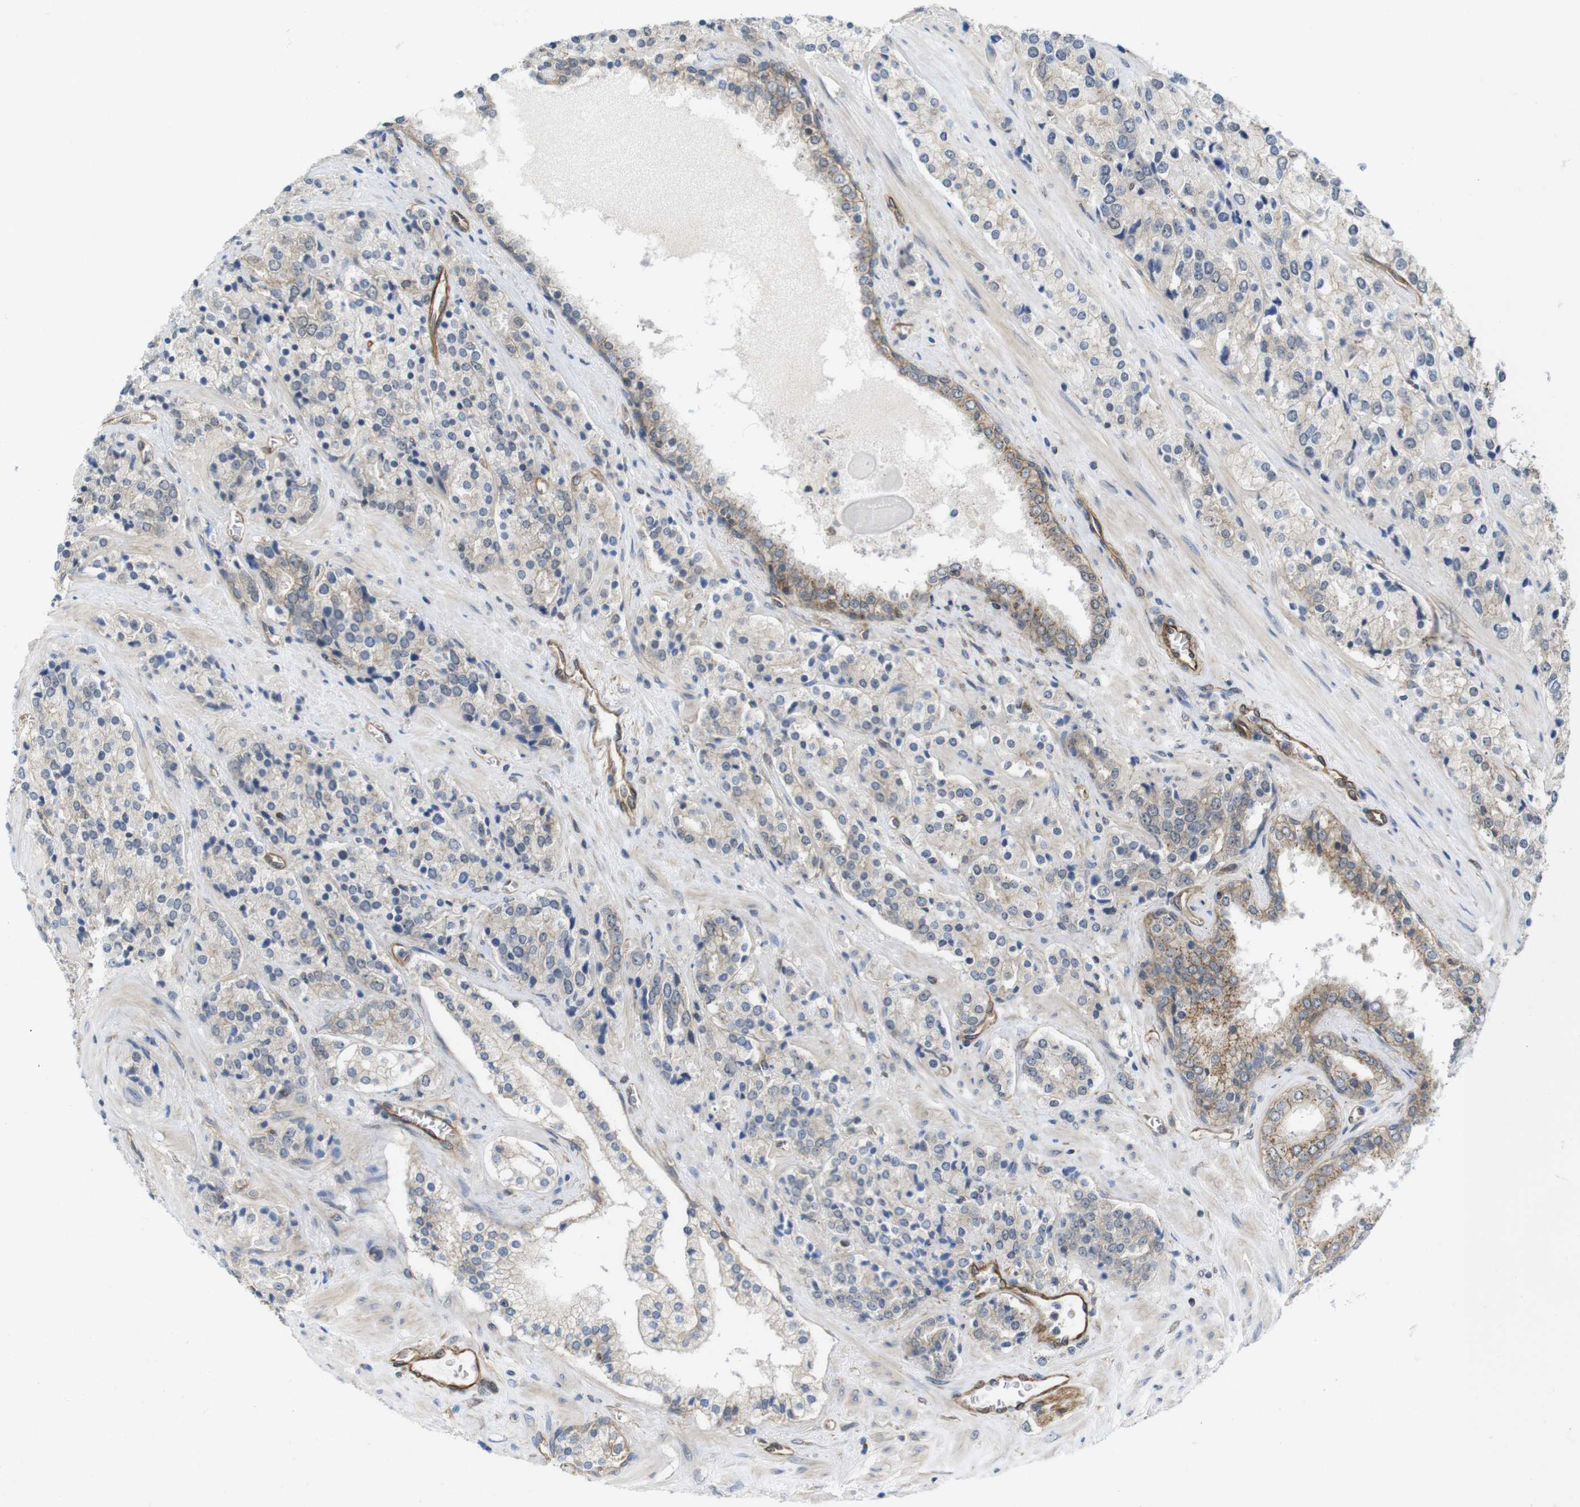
{"staining": {"intensity": "weak", "quantity": "<25%", "location": "cytoplasmic/membranous"}, "tissue": "prostate cancer", "cell_type": "Tumor cells", "image_type": "cancer", "snomed": [{"axis": "morphology", "description": "Adenocarcinoma, High grade"}, {"axis": "topography", "description": "Prostate"}], "caption": "The photomicrograph exhibits no staining of tumor cells in prostate cancer (adenocarcinoma (high-grade)).", "gene": "ZDHHC5", "patient": {"sex": "male", "age": 71}}